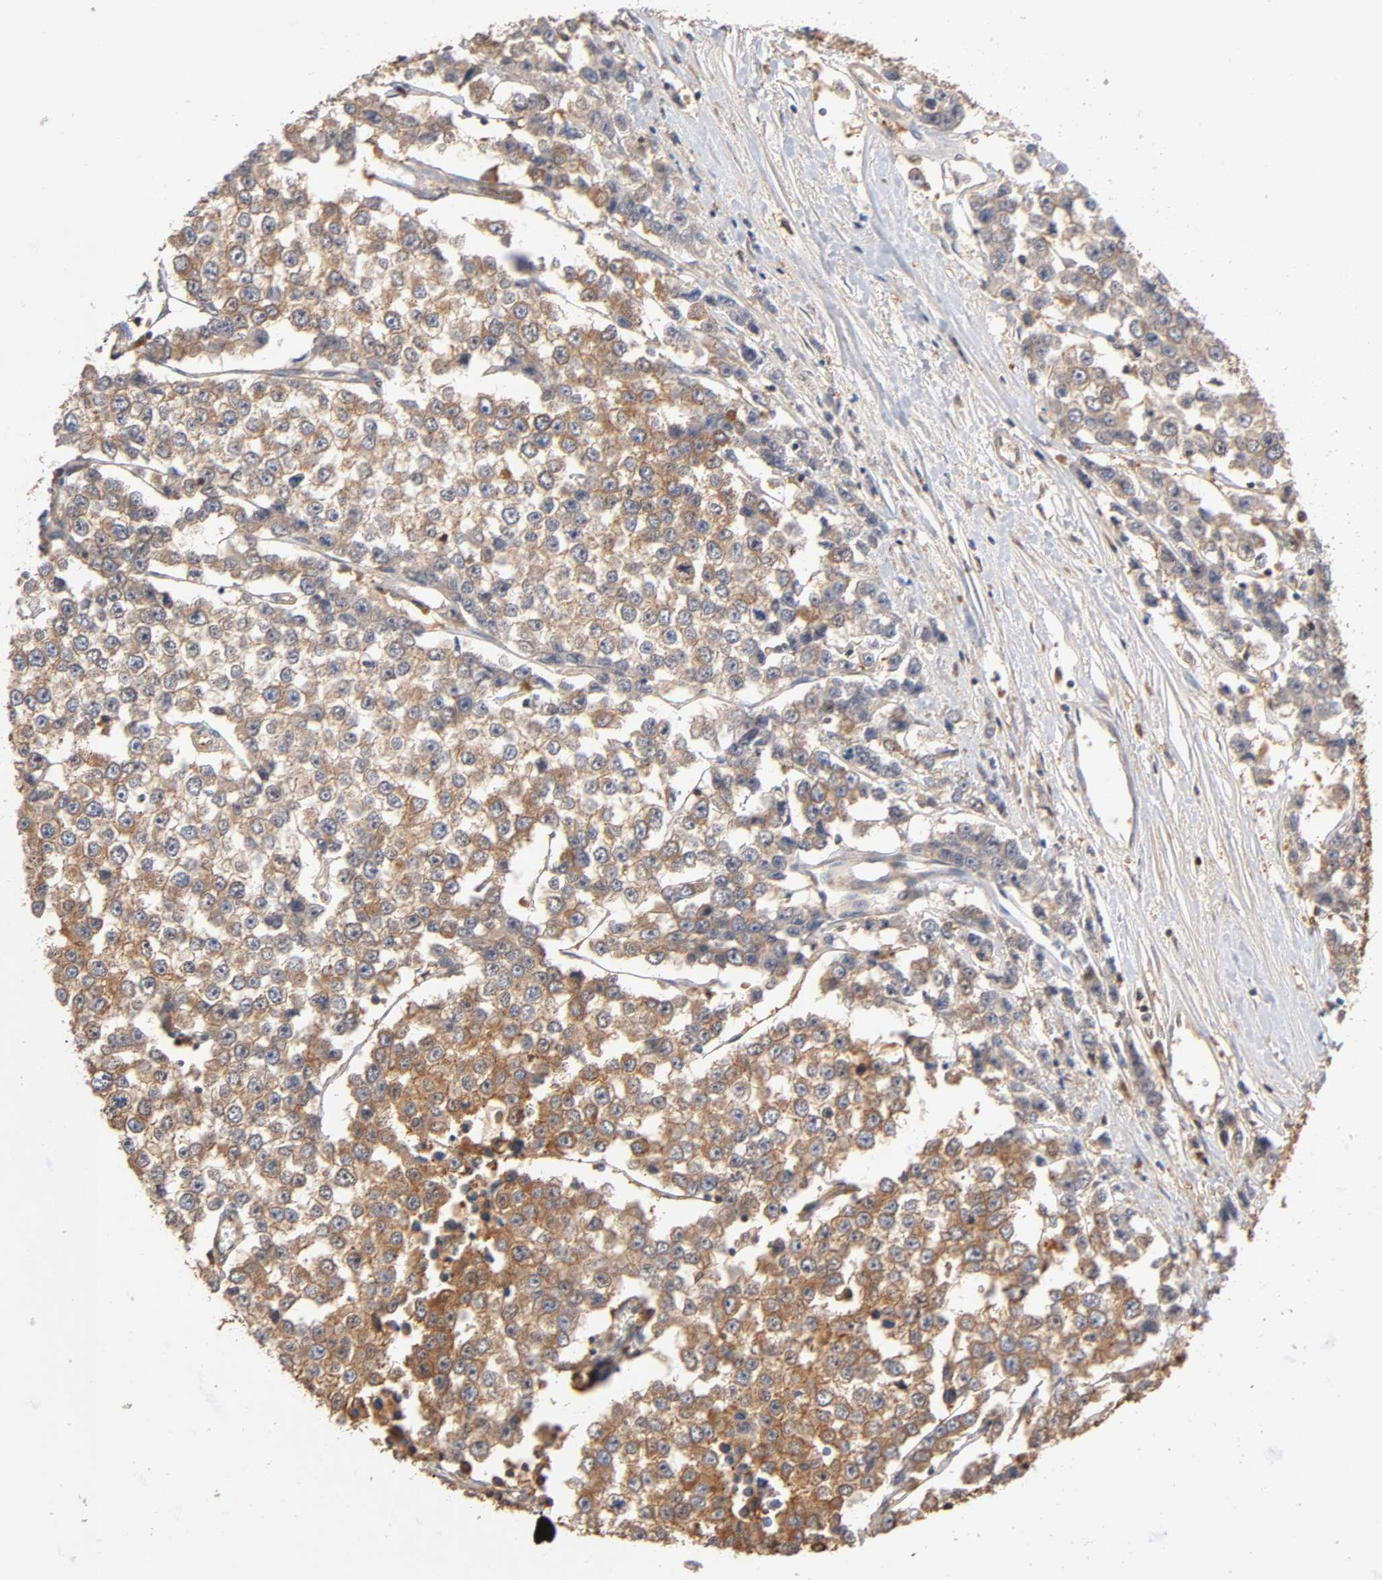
{"staining": {"intensity": "moderate", "quantity": ">75%", "location": "cytoplasmic/membranous"}, "tissue": "testis cancer", "cell_type": "Tumor cells", "image_type": "cancer", "snomed": [{"axis": "morphology", "description": "Seminoma, NOS"}, {"axis": "morphology", "description": "Carcinoma, Embryonal, NOS"}, {"axis": "topography", "description": "Testis"}], "caption": "Immunohistochemical staining of seminoma (testis) demonstrates medium levels of moderate cytoplasmic/membranous expression in approximately >75% of tumor cells. (IHC, brightfield microscopy, high magnification).", "gene": "ALDOA", "patient": {"sex": "male", "age": 52}}